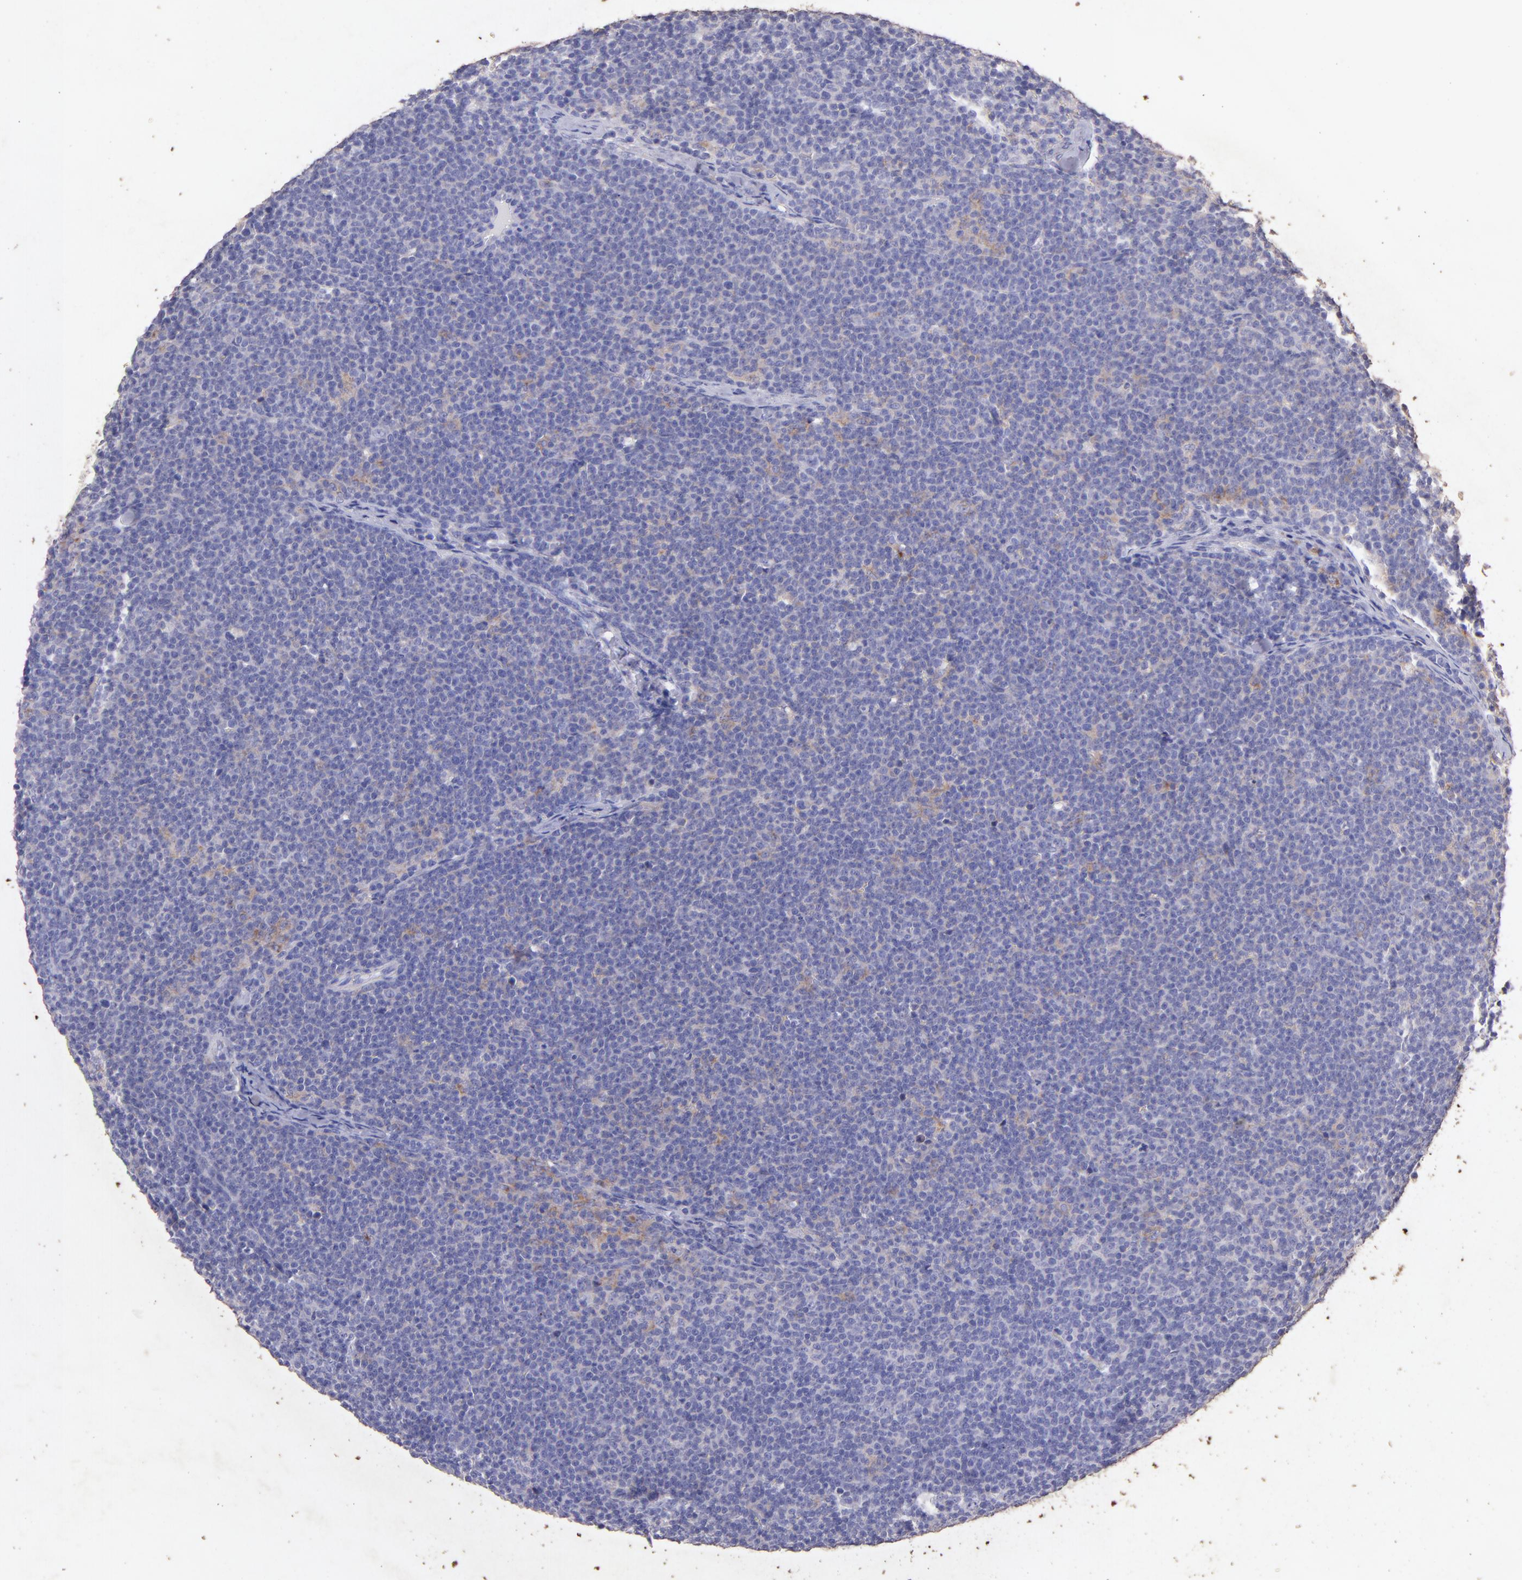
{"staining": {"intensity": "weak", "quantity": "<25%", "location": "cytoplasmic/membranous"}, "tissue": "lymphoma", "cell_type": "Tumor cells", "image_type": "cancer", "snomed": [{"axis": "morphology", "description": "Malignant lymphoma, non-Hodgkin's type, High grade"}, {"axis": "topography", "description": "Lymph node"}], "caption": "Immunohistochemical staining of human high-grade malignant lymphoma, non-Hodgkin's type displays no significant expression in tumor cells.", "gene": "RET", "patient": {"sex": "female", "age": 58}}